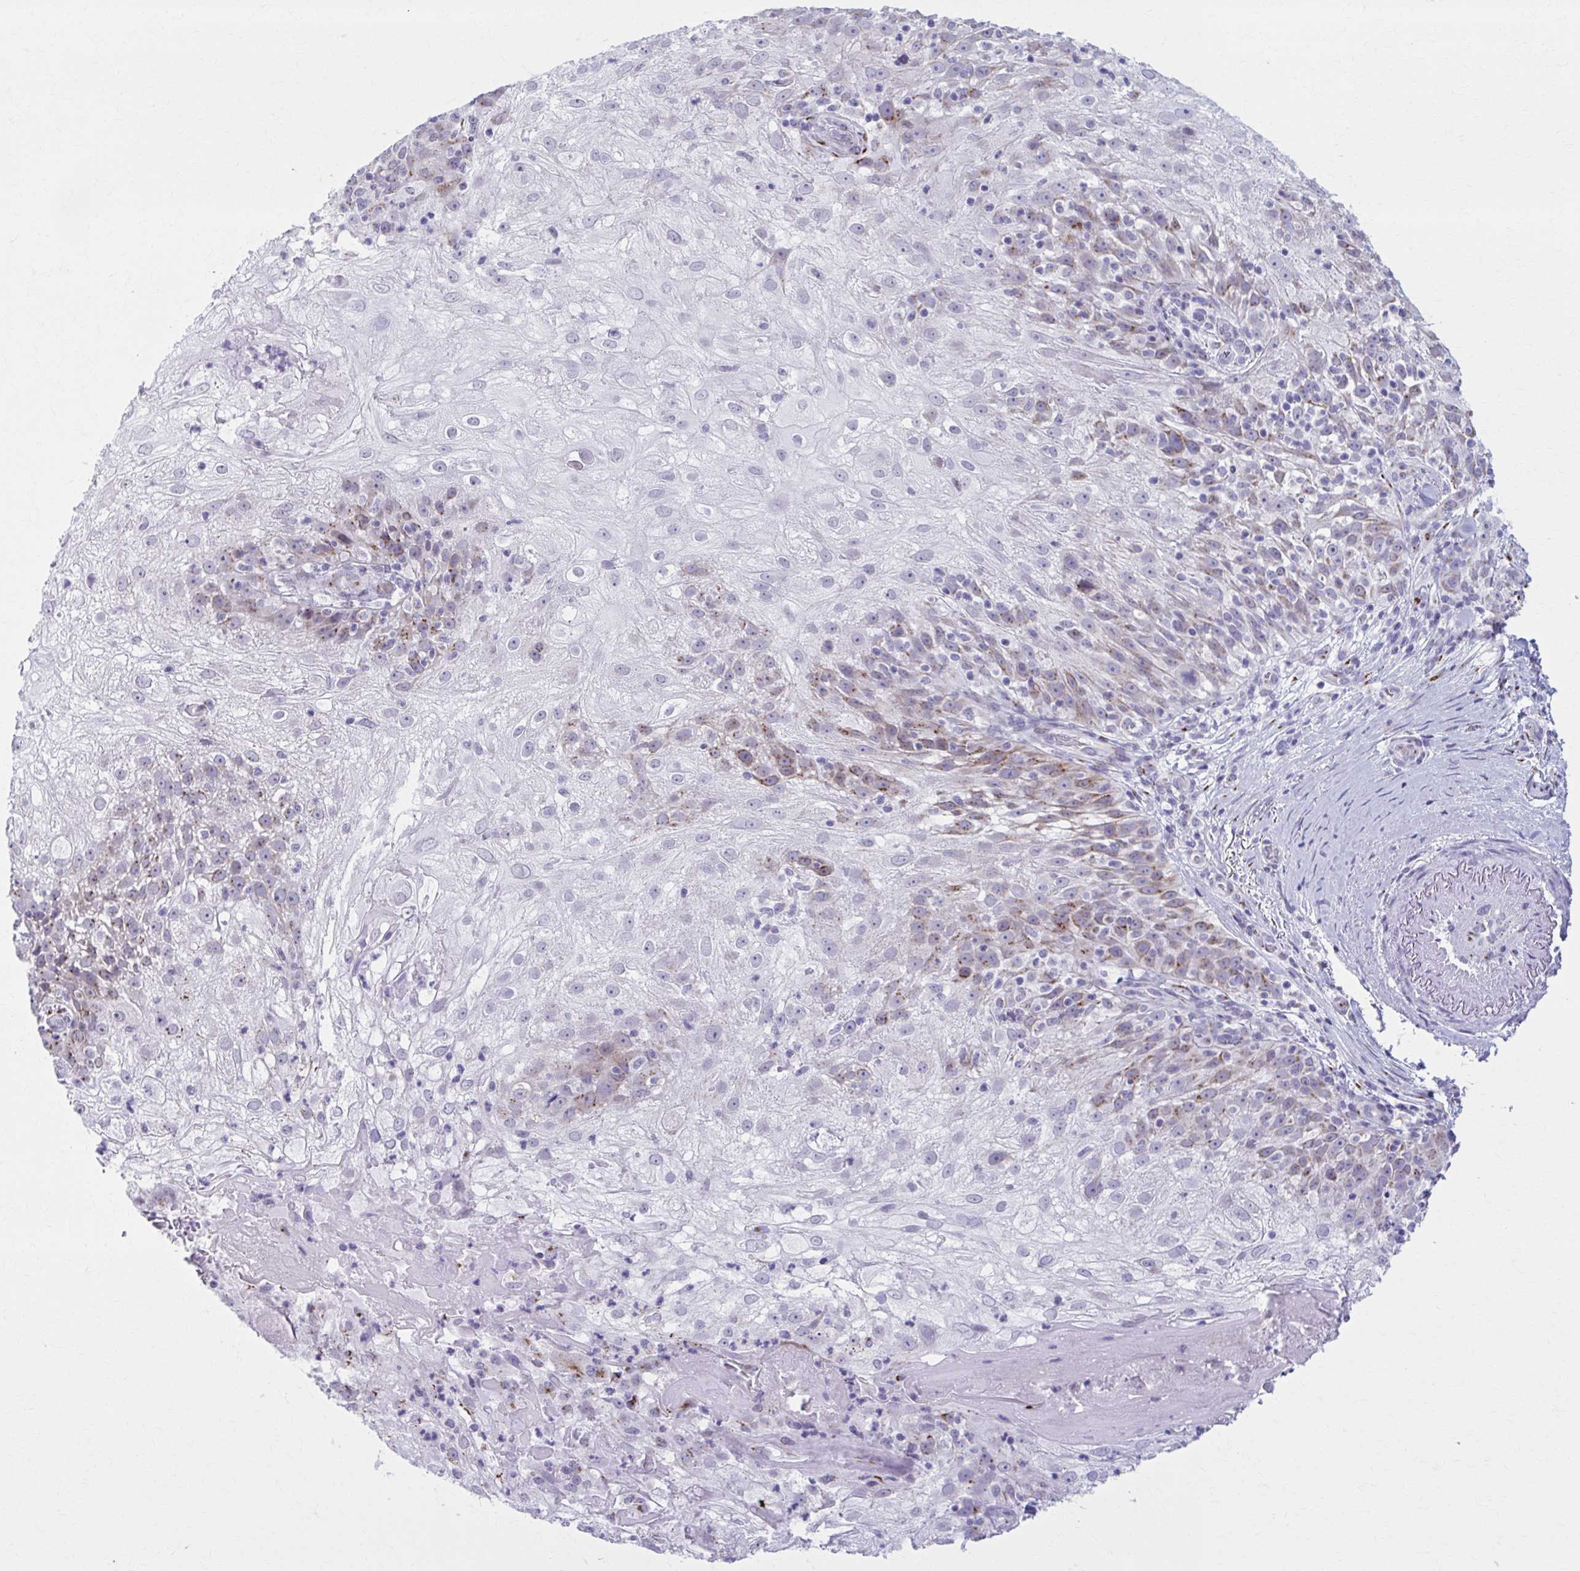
{"staining": {"intensity": "moderate", "quantity": "<25%", "location": "cytoplasmic/membranous"}, "tissue": "skin cancer", "cell_type": "Tumor cells", "image_type": "cancer", "snomed": [{"axis": "morphology", "description": "Normal tissue, NOS"}, {"axis": "morphology", "description": "Squamous cell carcinoma, NOS"}, {"axis": "topography", "description": "Skin"}], "caption": "Immunohistochemistry (IHC) micrograph of skin cancer (squamous cell carcinoma) stained for a protein (brown), which reveals low levels of moderate cytoplasmic/membranous staining in about <25% of tumor cells.", "gene": "ZNF682", "patient": {"sex": "female", "age": 83}}